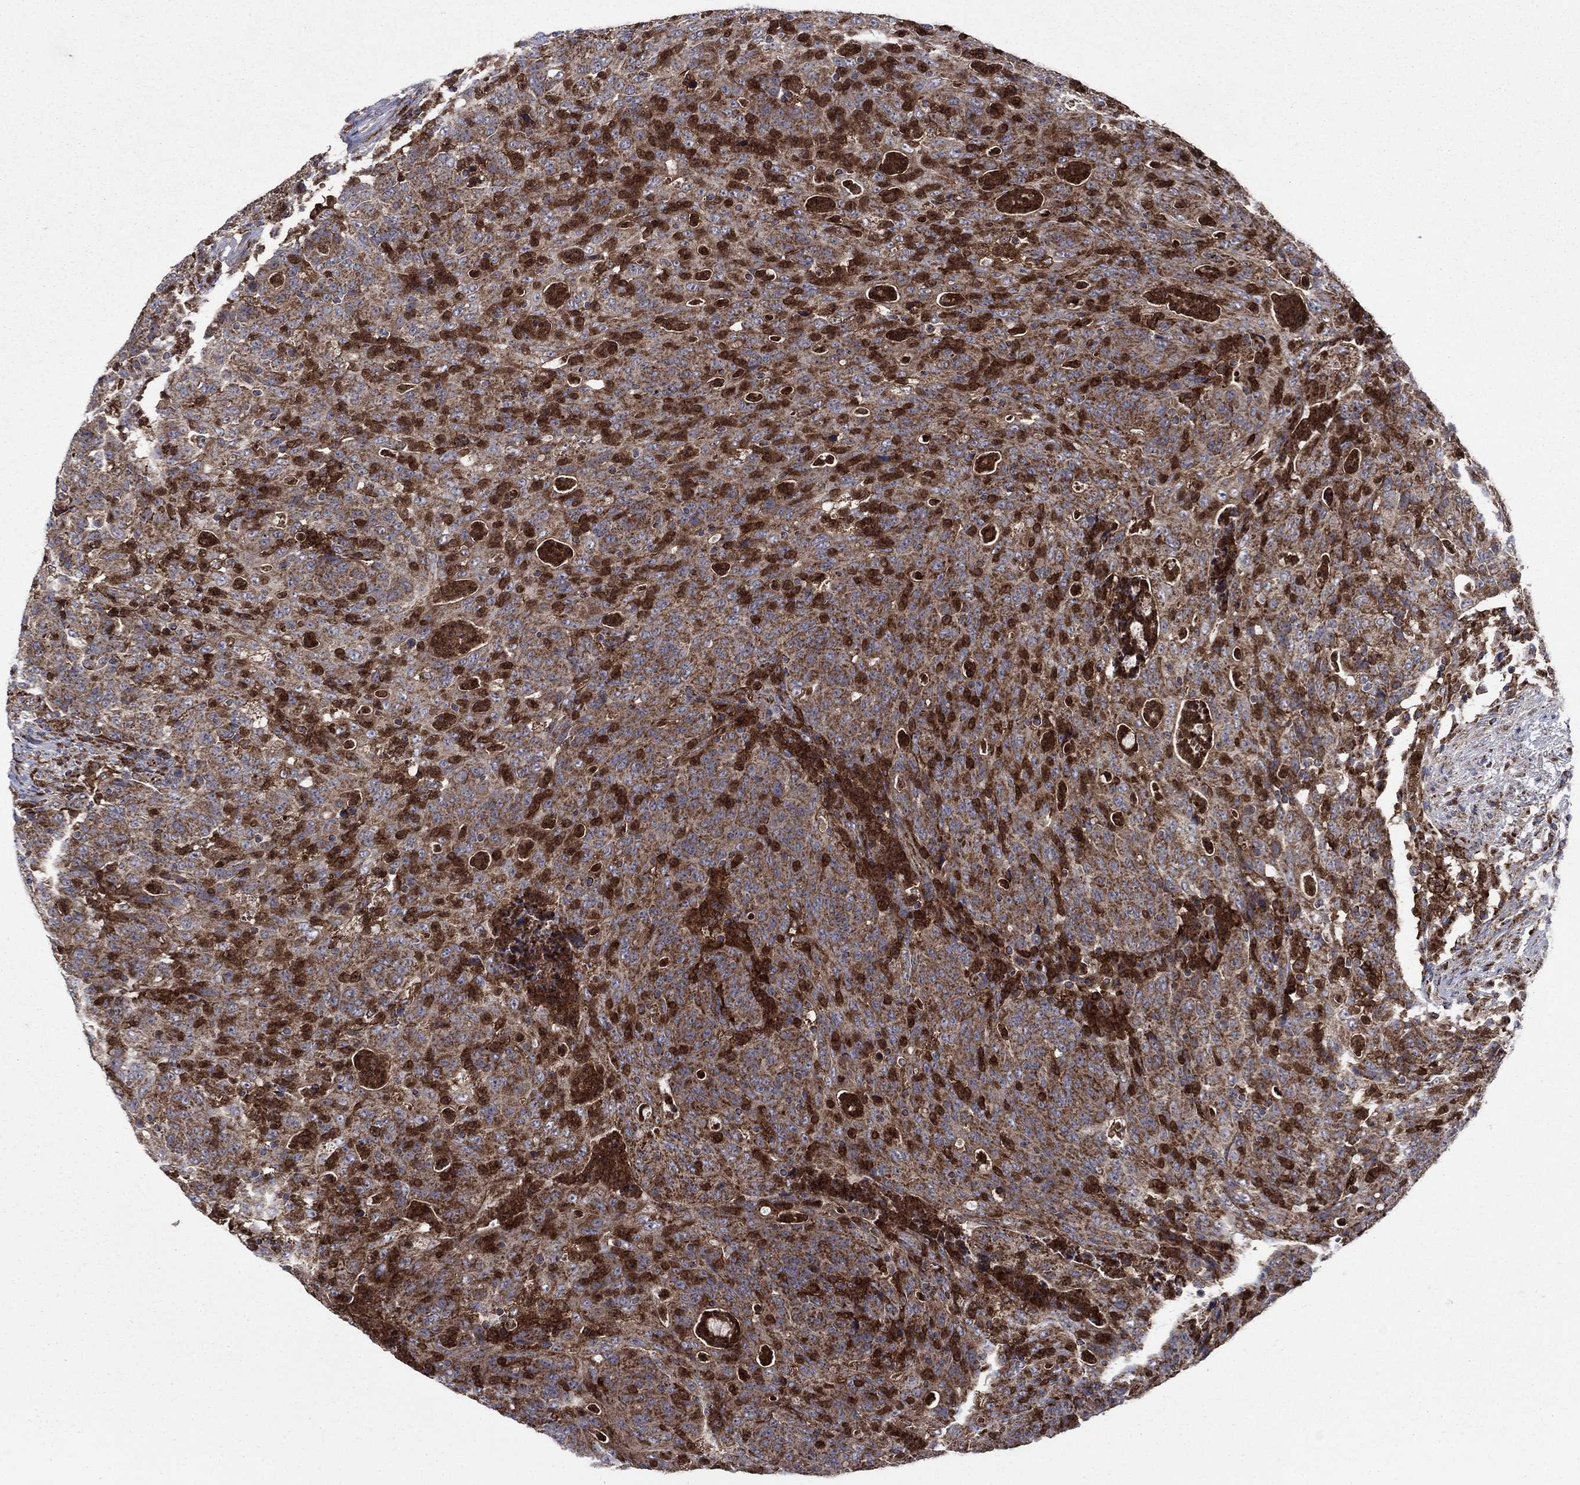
{"staining": {"intensity": "moderate", "quantity": ">75%", "location": "cytoplasmic/membranous"}, "tissue": "colorectal cancer", "cell_type": "Tumor cells", "image_type": "cancer", "snomed": [{"axis": "morphology", "description": "Adenocarcinoma, NOS"}, {"axis": "topography", "description": "Colon"}], "caption": "Tumor cells exhibit medium levels of moderate cytoplasmic/membranous expression in about >75% of cells in colorectal adenocarcinoma.", "gene": "RNF19B", "patient": {"sex": "male", "age": 70}}